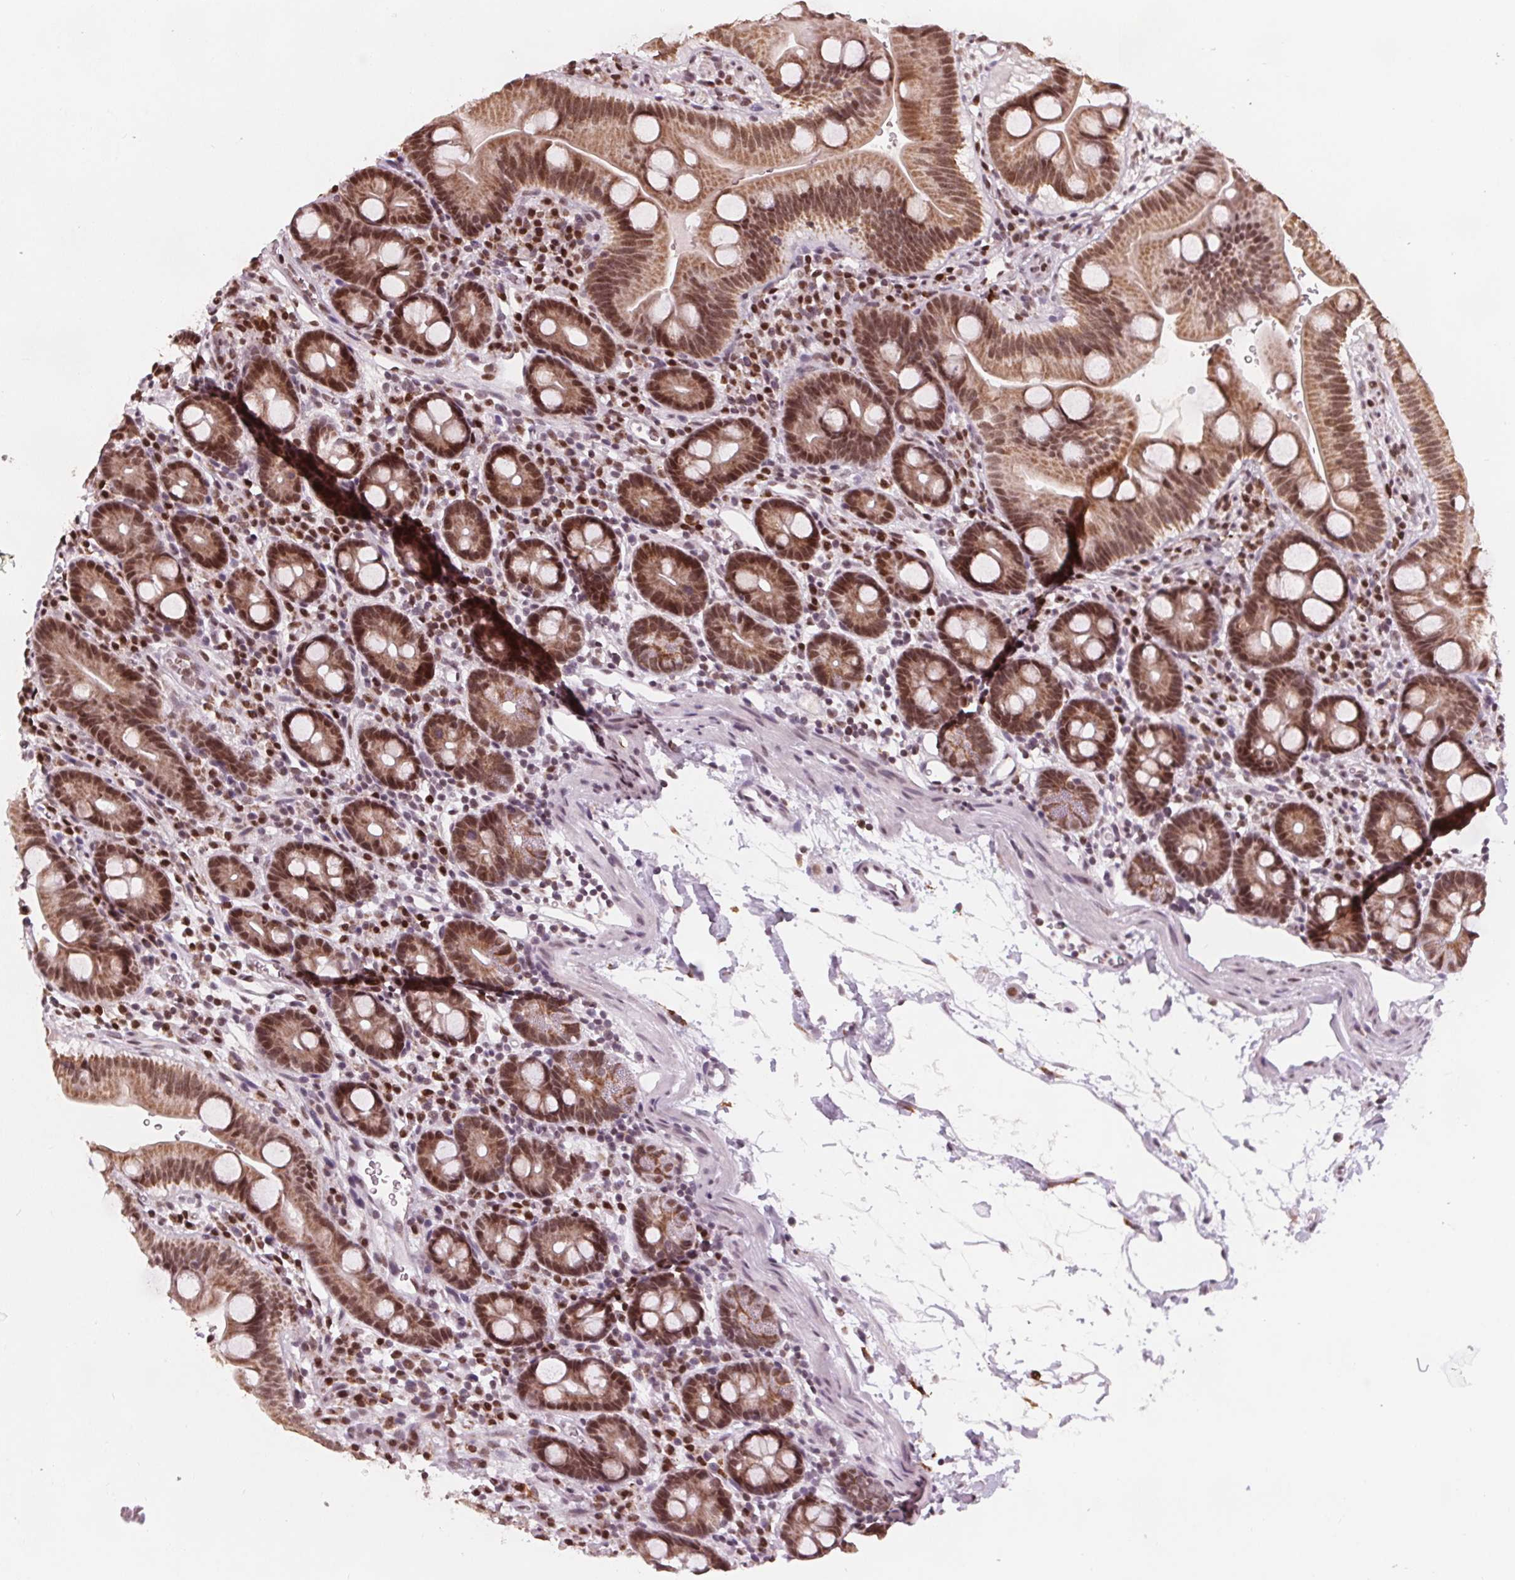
{"staining": {"intensity": "moderate", "quantity": ">75%", "location": "cytoplasmic/membranous,nuclear"}, "tissue": "duodenum", "cell_type": "Glandular cells", "image_type": "normal", "snomed": [{"axis": "morphology", "description": "Normal tissue, NOS"}, {"axis": "topography", "description": "Duodenum"}], "caption": "This histopathology image reveals normal duodenum stained with IHC to label a protein in brown. The cytoplasmic/membranous,nuclear of glandular cells show moderate positivity for the protein. Nuclei are counter-stained blue.", "gene": "DPM2", "patient": {"sex": "male", "age": 59}}